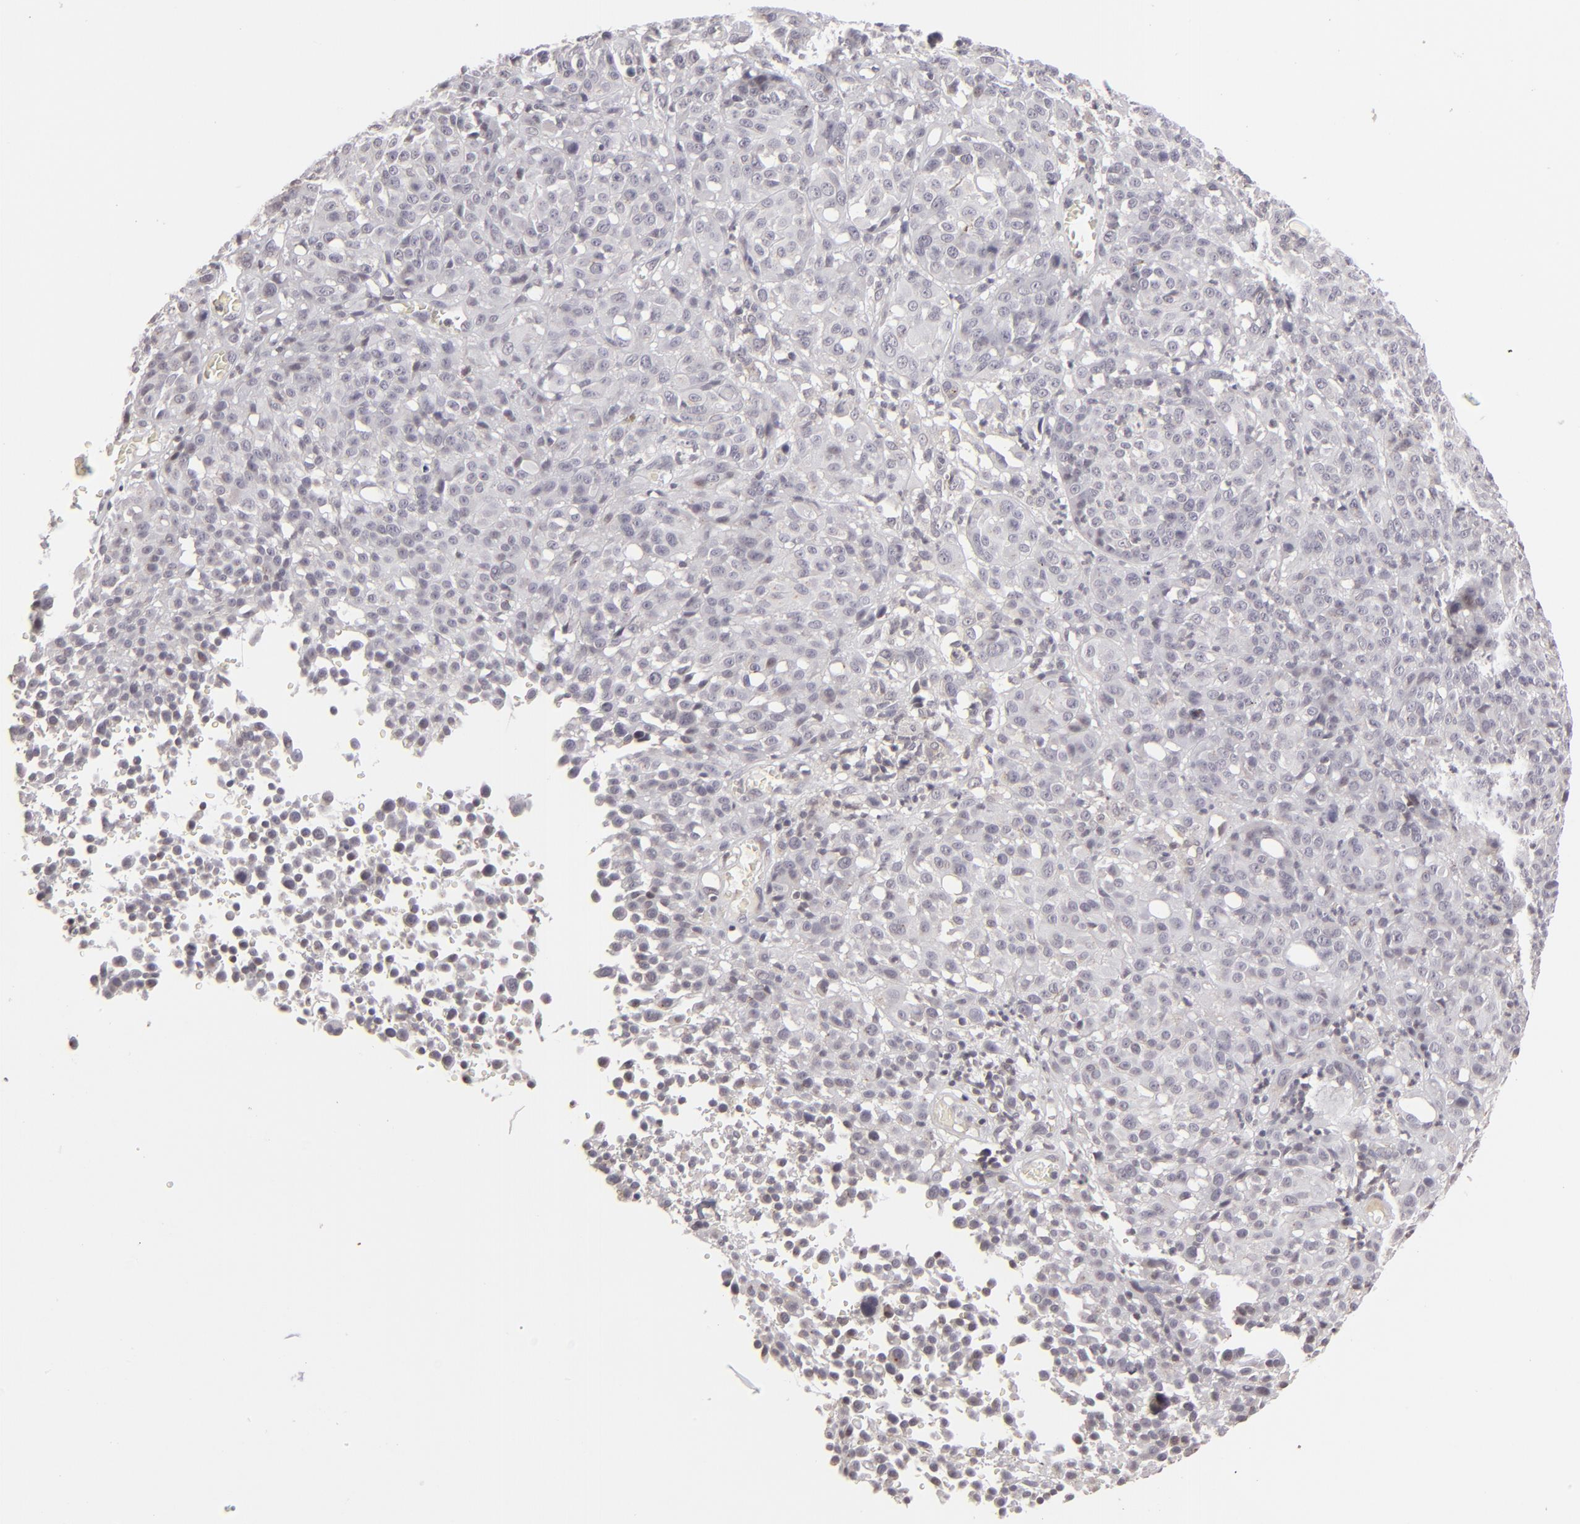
{"staining": {"intensity": "negative", "quantity": "none", "location": "none"}, "tissue": "melanoma", "cell_type": "Tumor cells", "image_type": "cancer", "snomed": [{"axis": "morphology", "description": "Malignant melanoma, NOS"}, {"axis": "topography", "description": "Skin"}], "caption": "The immunohistochemistry (IHC) photomicrograph has no significant expression in tumor cells of malignant melanoma tissue.", "gene": "CLDN2", "patient": {"sex": "female", "age": 49}}